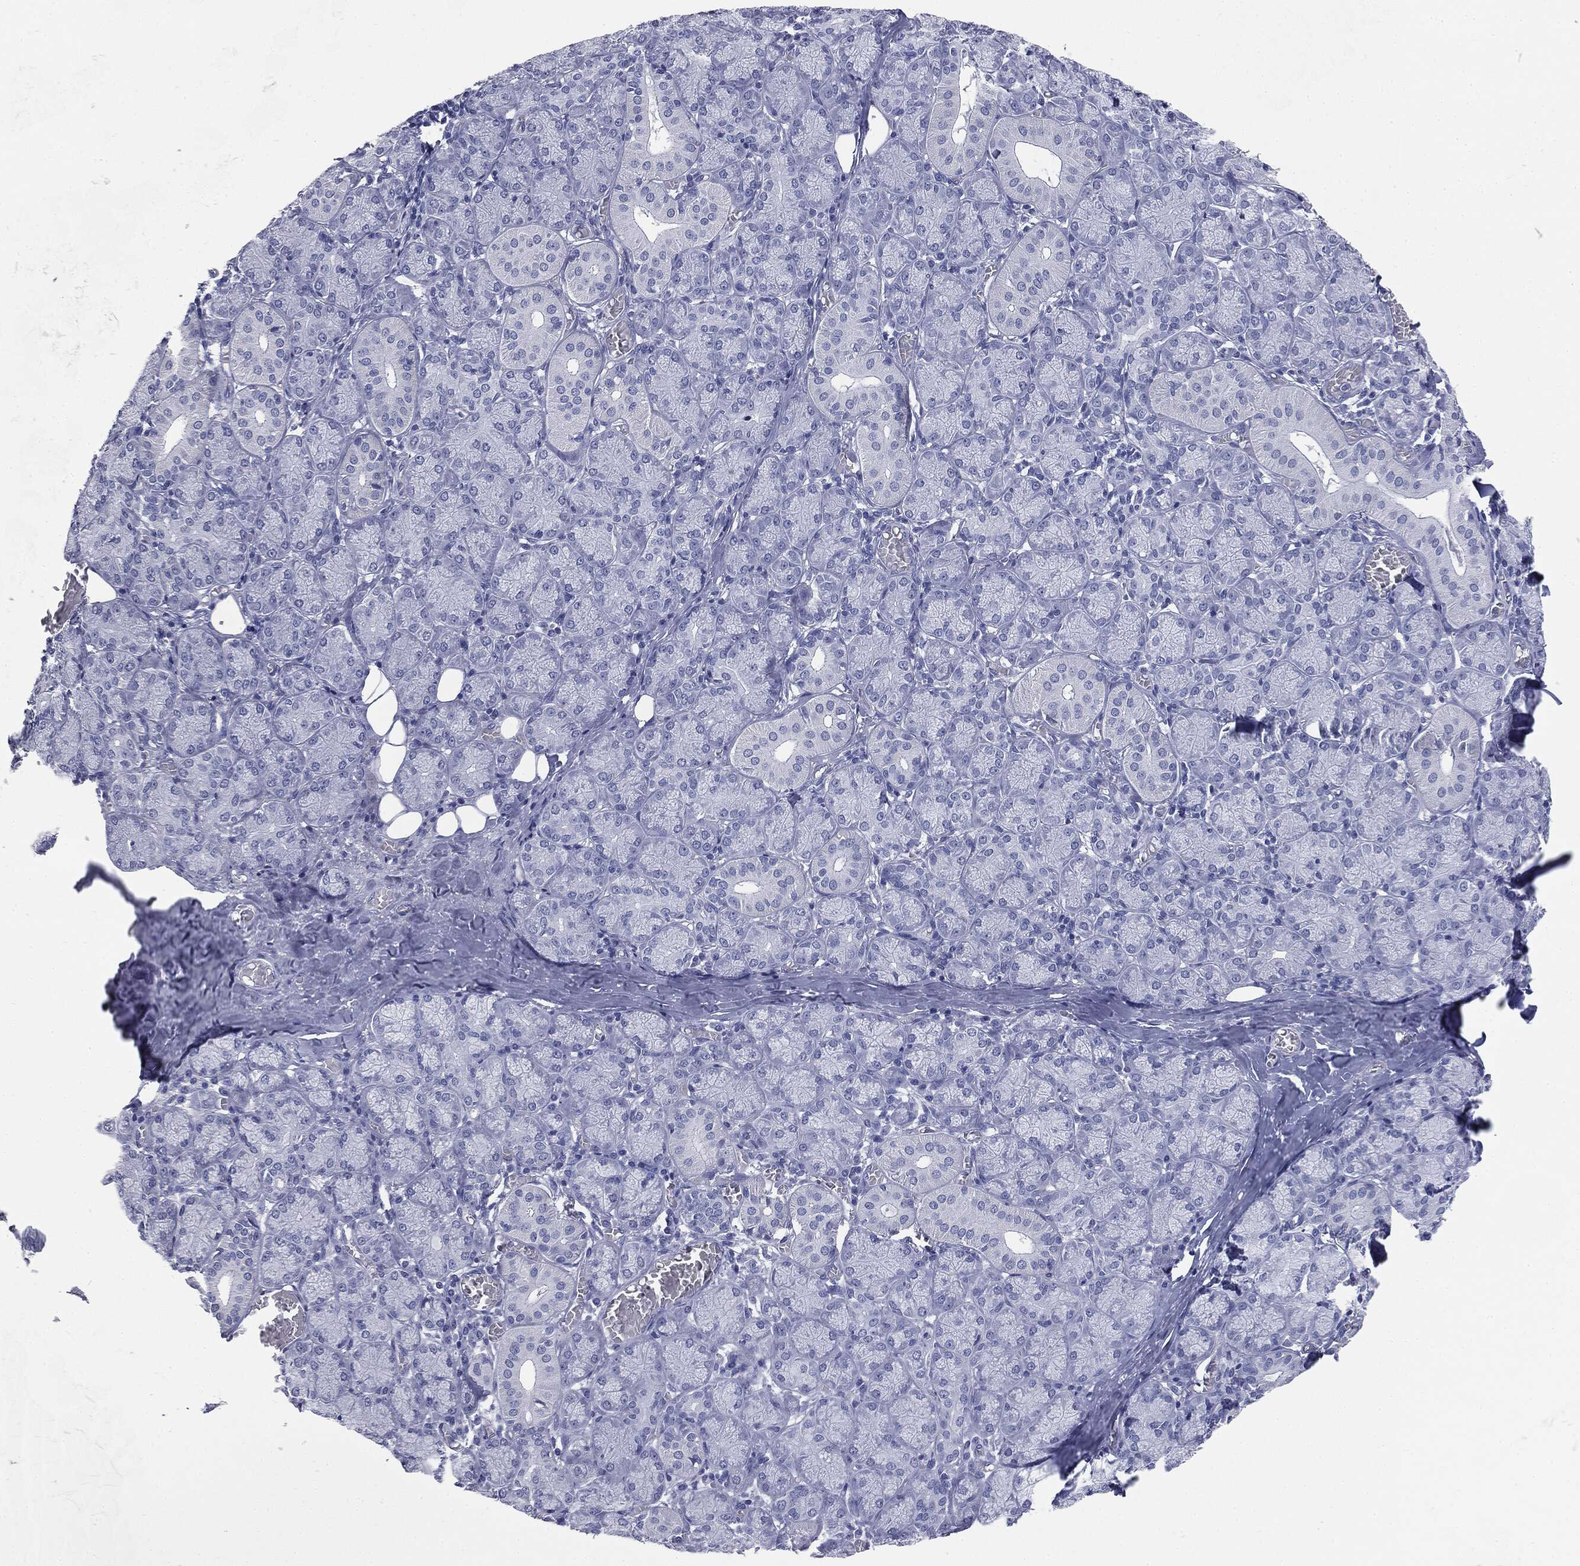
{"staining": {"intensity": "negative", "quantity": "none", "location": "none"}, "tissue": "salivary gland", "cell_type": "Glandular cells", "image_type": "normal", "snomed": [{"axis": "morphology", "description": "Normal tissue, NOS"}, {"axis": "topography", "description": "Salivary gland"}, {"axis": "topography", "description": "Peripheral nerve tissue"}], "caption": "This is an IHC micrograph of benign salivary gland. There is no expression in glandular cells.", "gene": "ATP2A1", "patient": {"sex": "female", "age": 24}}